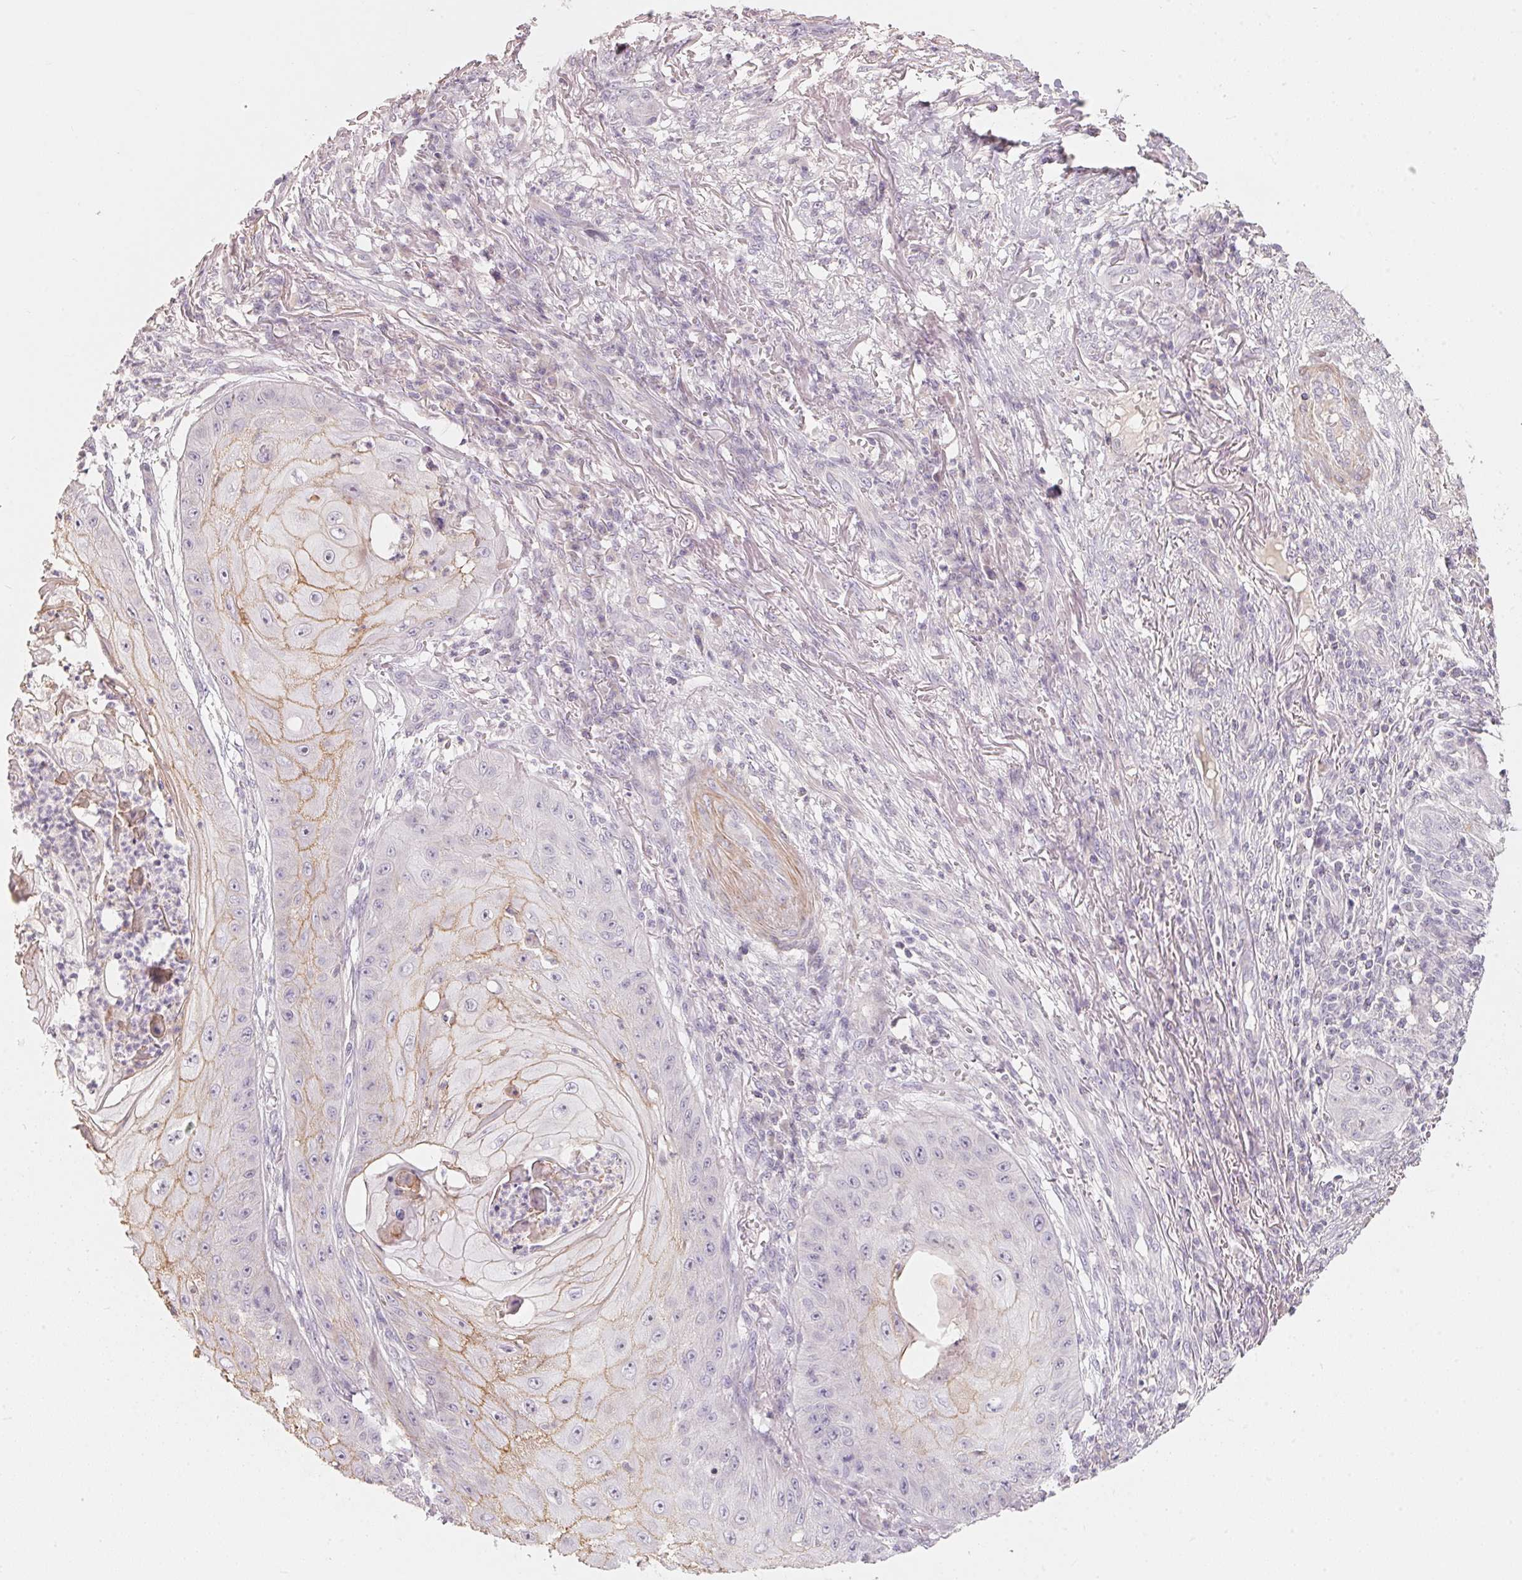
{"staining": {"intensity": "moderate", "quantity": "25%-75%", "location": "cytoplasmic/membranous"}, "tissue": "skin cancer", "cell_type": "Tumor cells", "image_type": "cancer", "snomed": [{"axis": "morphology", "description": "Squamous cell carcinoma, NOS"}, {"axis": "topography", "description": "Skin"}], "caption": "Protein expression analysis of human skin cancer (squamous cell carcinoma) reveals moderate cytoplasmic/membranous expression in about 25%-75% of tumor cells.", "gene": "TP53AIP1", "patient": {"sex": "male", "age": 70}}